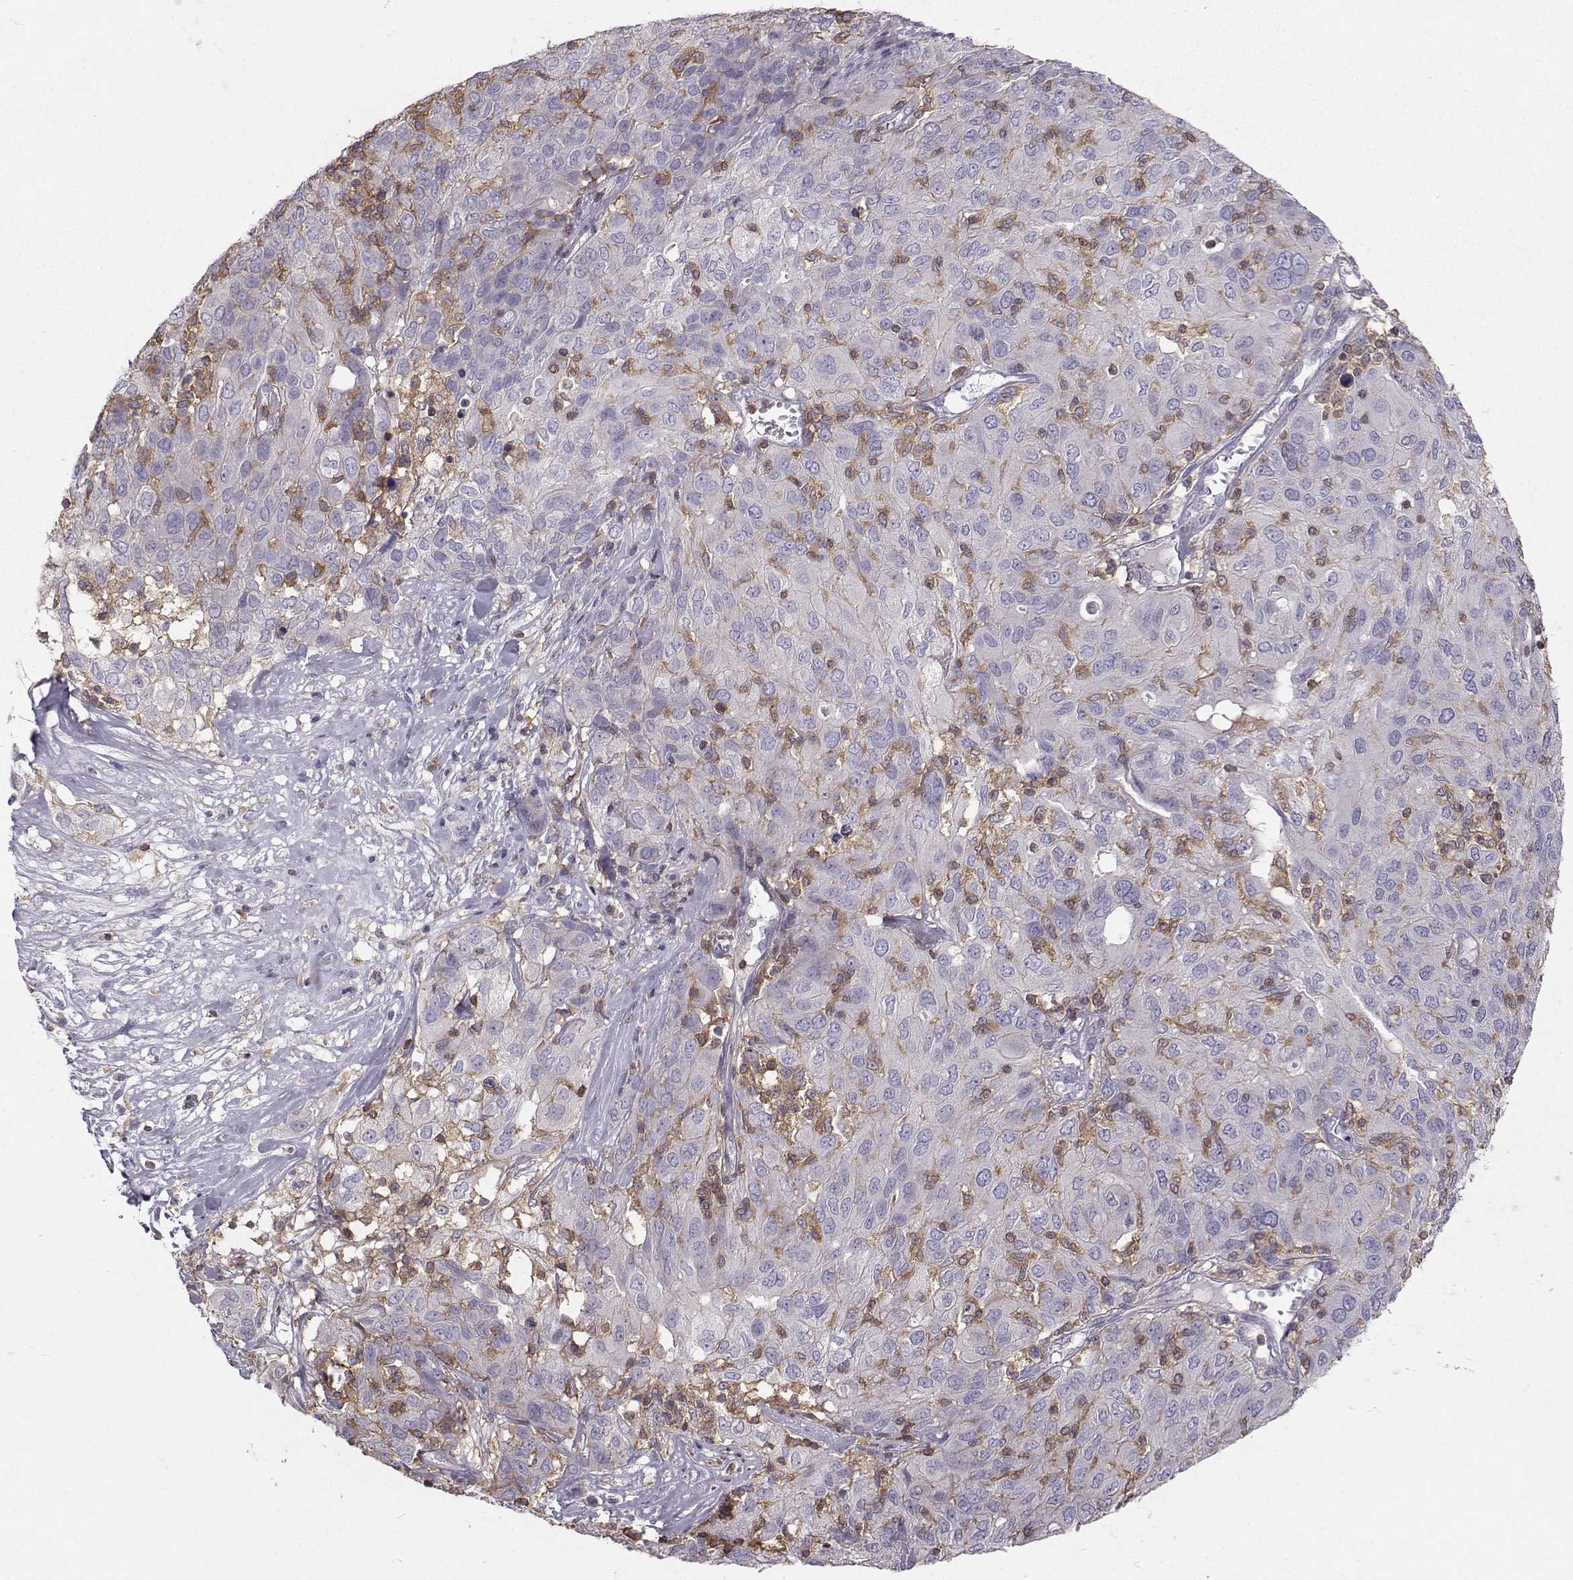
{"staining": {"intensity": "negative", "quantity": "none", "location": "none"}, "tissue": "ovarian cancer", "cell_type": "Tumor cells", "image_type": "cancer", "snomed": [{"axis": "morphology", "description": "Carcinoma, endometroid"}, {"axis": "topography", "description": "Ovary"}], "caption": "Immunohistochemical staining of human ovarian cancer exhibits no significant expression in tumor cells.", "gene": "ZBTB32", "patient": {"sex": "female", "age": 50}}